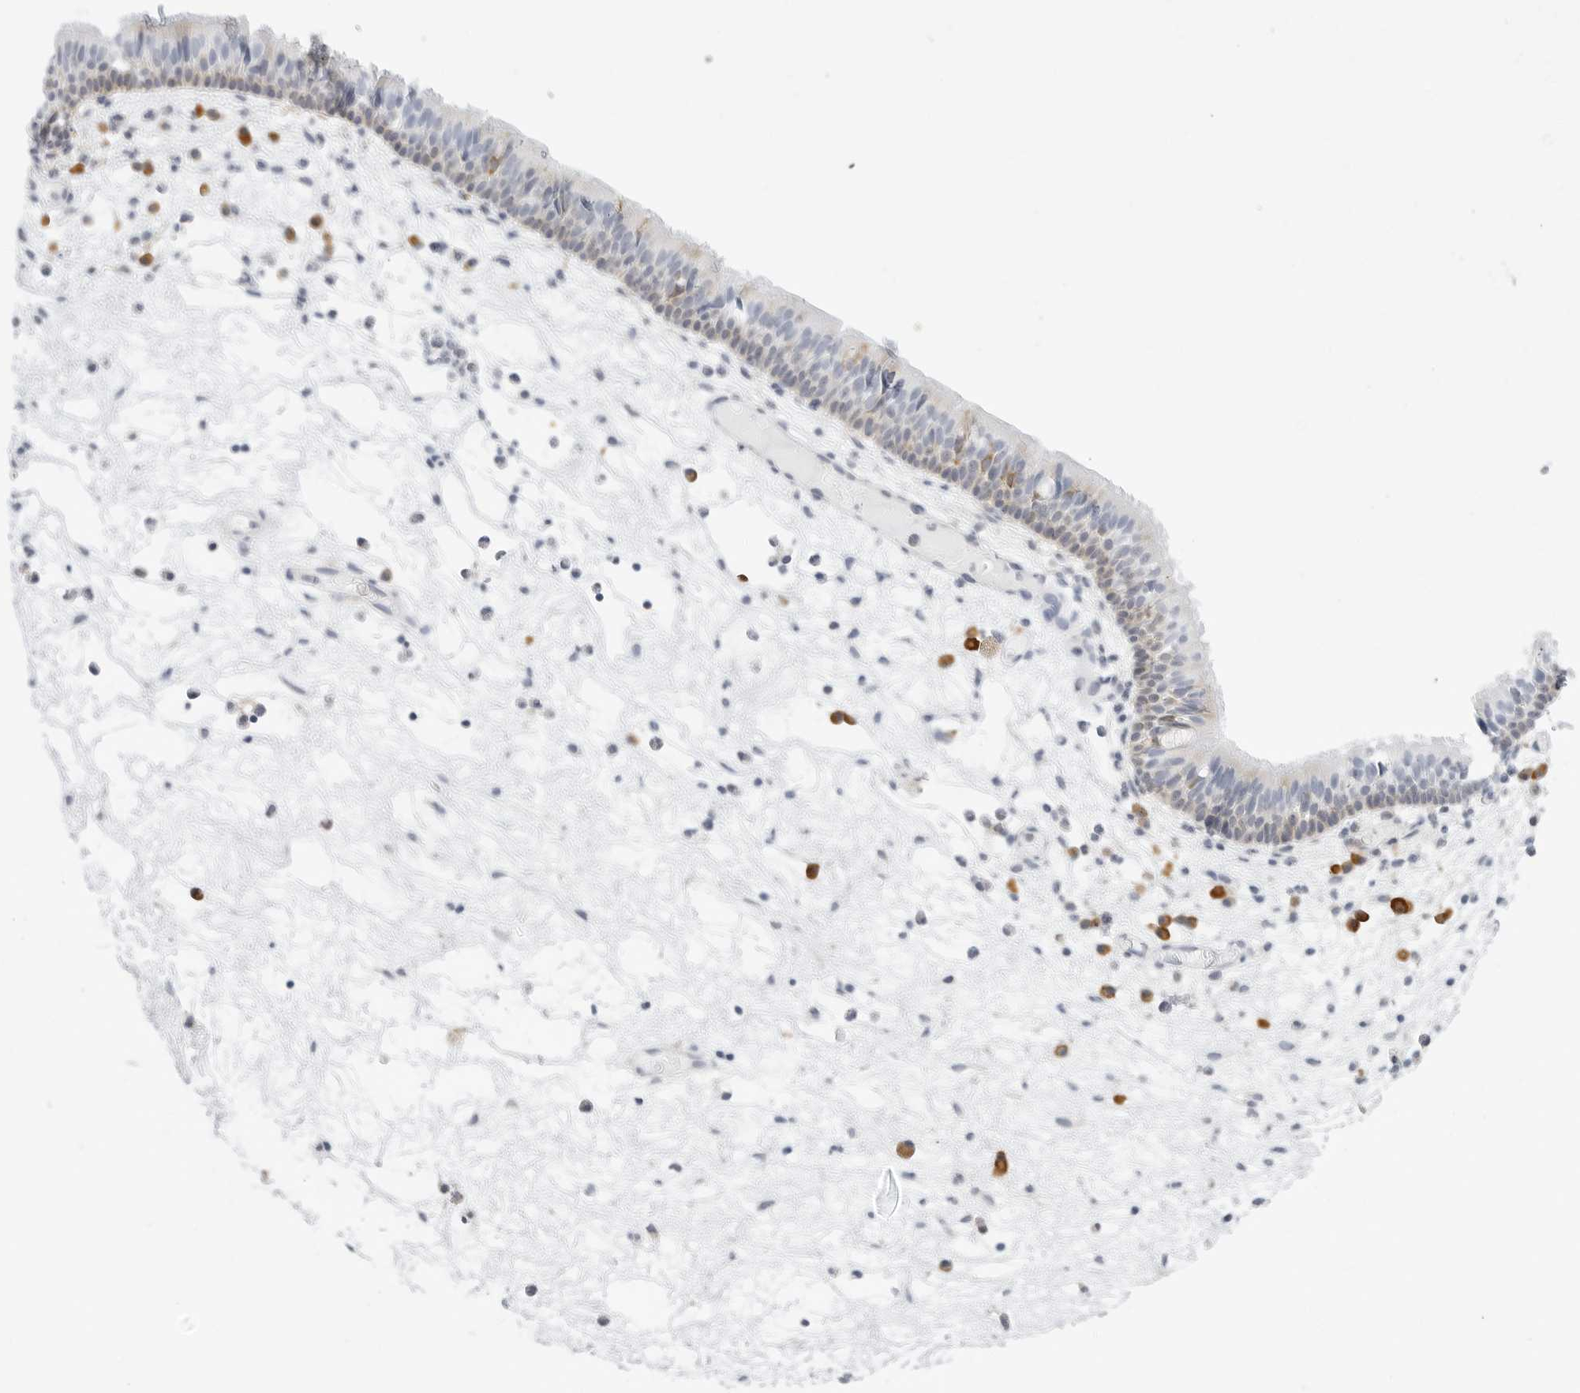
{"staining": {"intensity": "weak", "quantity": "25%-75%", "location": "cytoplasmic/membranous"}, "tissue": "nasopharynx", "cell_type": "Respiratory epithelial cells", "image_type": "normal", "snomed": [{"axis": "morphology", "description": "Normal tissue, NOS"}, {"axis": "morphology", "description": "Inflammation, NOS"}, {"axis": "morphology", "description": "Malignant melanoma, Metastatic site"}, {"axis": "topography", "description": "Nasopharynx"}], "caption": "Protein expression analysis of normal nasopharynx reveals weak cytoplasmic/membranous staining in approximately 25%-75% of respiratory epithelial cells.", "gene": "THEM4", "patient": {"sex": "male", "age": 70}}